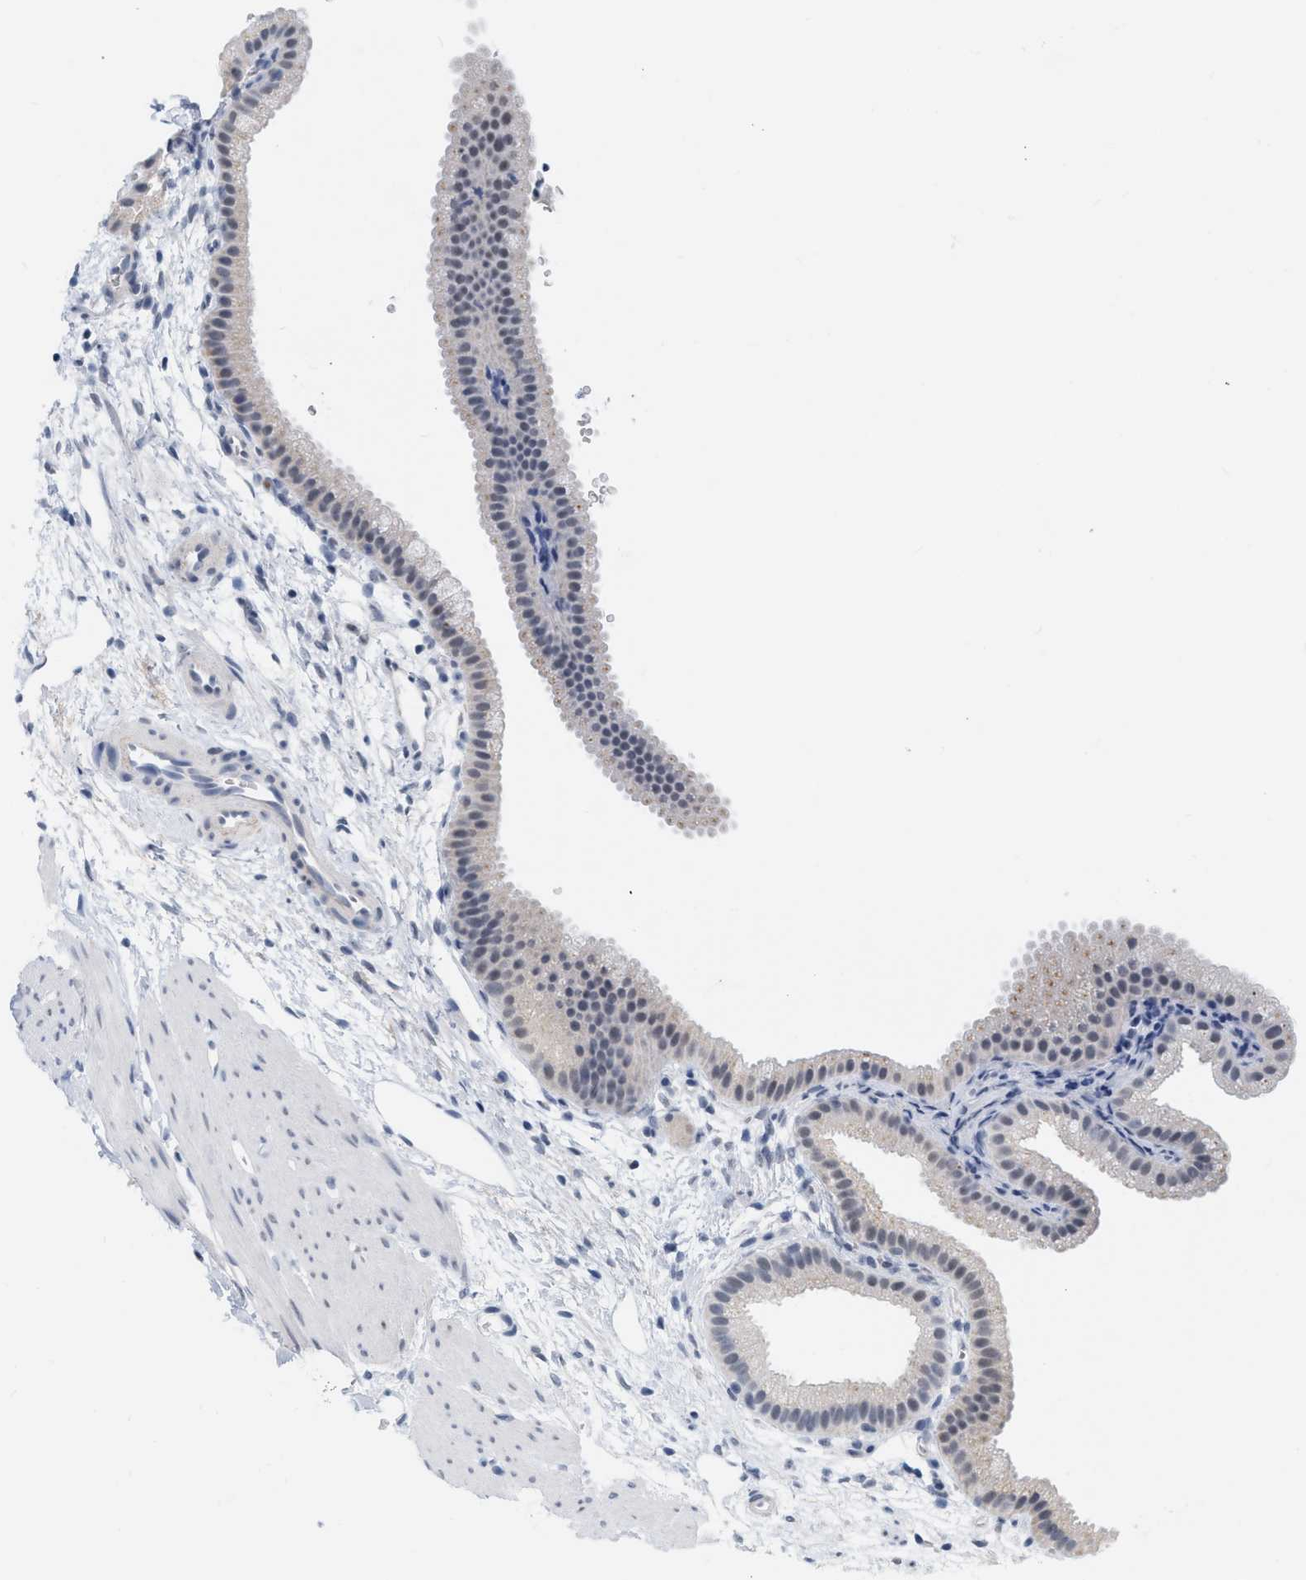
{"staining": {"intensity": "weak", "quantity": "<25%", "location": "cytoplasmic/membranous,nuclear"}, "tissue": "gallbladder", "cell_type": "Glandular cells", "image_type": "normal", "snomed": [{"axis": "morphology", "description": "Normal tissue, NOS"}, {"axis": "topography", "description": "Gallbladder"}], "caption": "Human gallbladder stained for a protein using immunohistochemistry (IHC) displays no staining in glandular cells.", "gene": "XIRP1", "patient": {"sex": "female", "age": 64}}